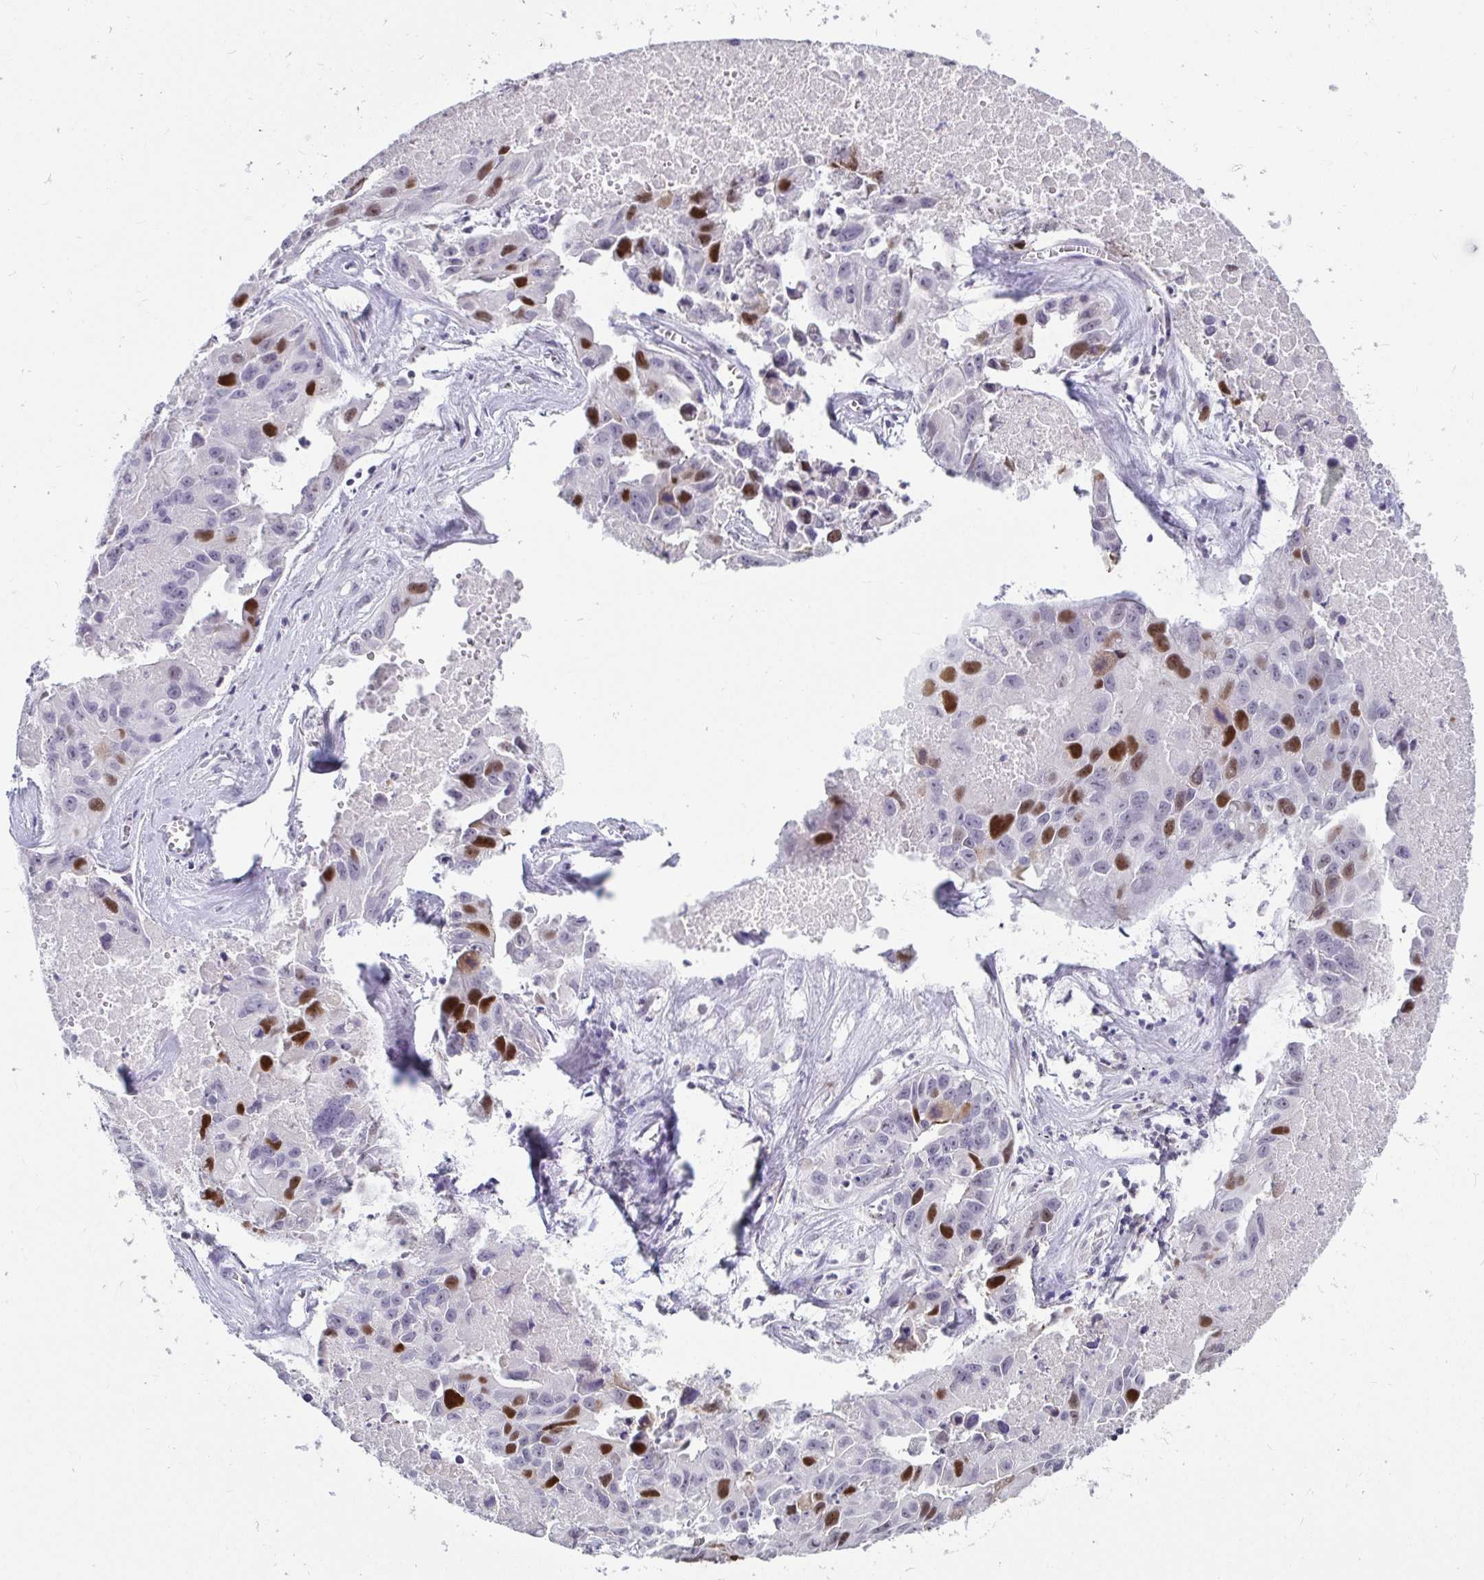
{"staining": {"intensity": "strong", "quantity": "25%-75%", "location": "nuclear"}, "tissue": "lung cancer", "cell_type": "Tumor cells", "image_type": "cancer", "snomed": [{"axis": "morphology", "description": "Adenocarcinoma, NOS"}, {"axis": "topography", "description": "Lymph node"}, {"axis": "topography", "description": "Lung"}], "caption": "This micrograph demonstrates immunohistochemistry (IHC) staining of human lung cancer, with high strong nuclear positivity in about 25%-75% of tumor cells.", "gene": "ANLN", "patient": {"sex": "male", "age": 64}}